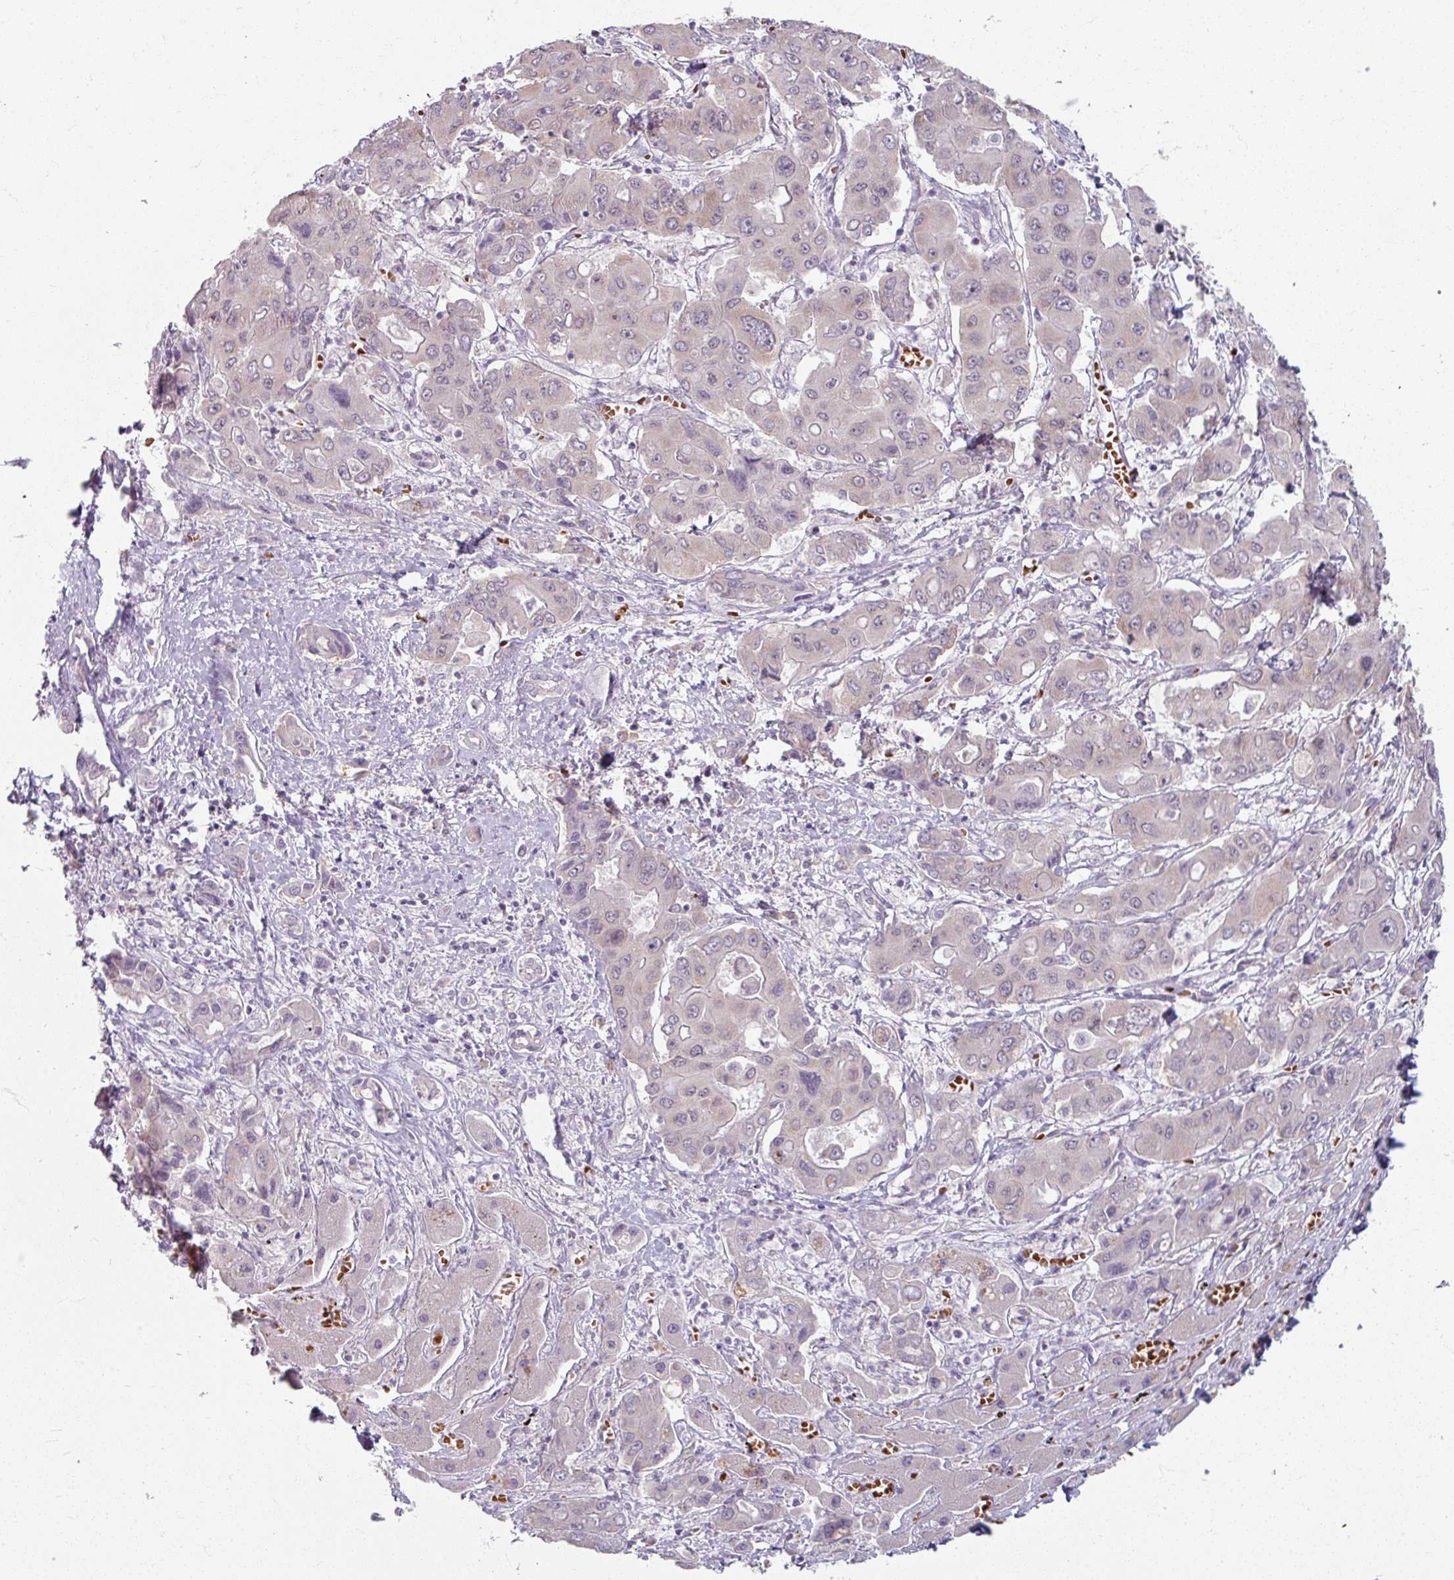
{"staining": {"intensity": "negative", "quantity": "none", "location": "none"}, "tissue": "liver cancer", "cell_type": "Tumor cells", "image_type": "cancer", "snomed": [{"axis": "morphology", "description": "Cholangiocarcinoma"}, {"axis": "topography", "description": "Liver"}], "caption": "IHC micrograph of human cholangiocarcinoma (liver) stained for a protein (brown), which reveals no staining in tumor cells.", "gene": "KMT5C", "patient": {"sex": "male", "age": 67}}